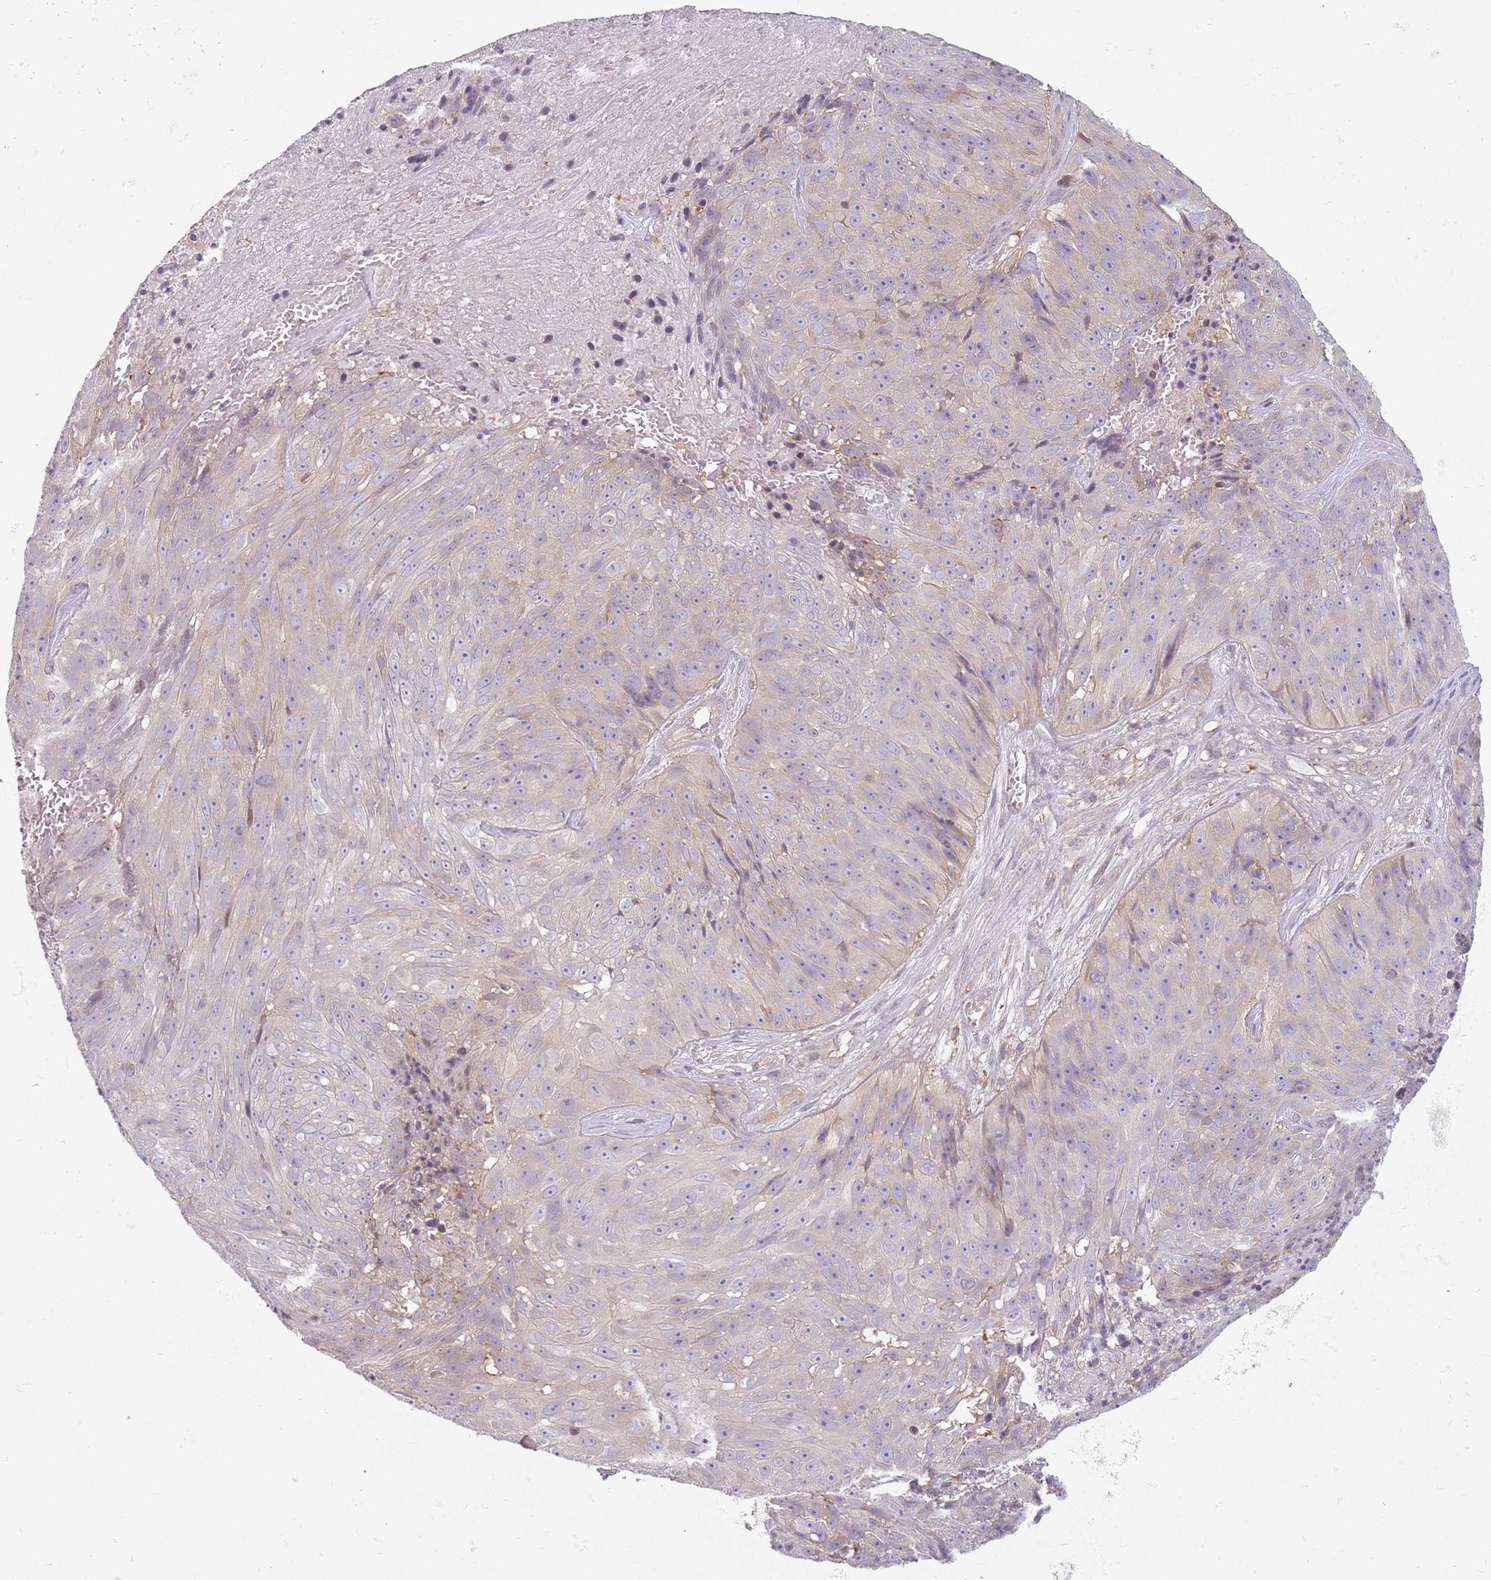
{"staining": {"intensity": "negative", "quantity": "none", "location": "none"}, "tissue": "skin cancer", "cell_type": "Tumor cells", "image_type": "cancer", "snomed": [{"axis": "morphology", "description": "Squamous cell carcinoma, NOS"}, {"axis": "topography", "description": "Skin"}], "caption": "This image is of skin cancer (squamous cell carcinoma) stained with IHC to label a protein in brown with the nuclei are counter-stained blue. There is no expression in tumor cells. Brightfield microscopy of IHC stained with DAB (brown) and hematoxylin (blue), captured at high magnification.", "gene": "DEFB116", "patient": {"sex": "female", "age": 87}}